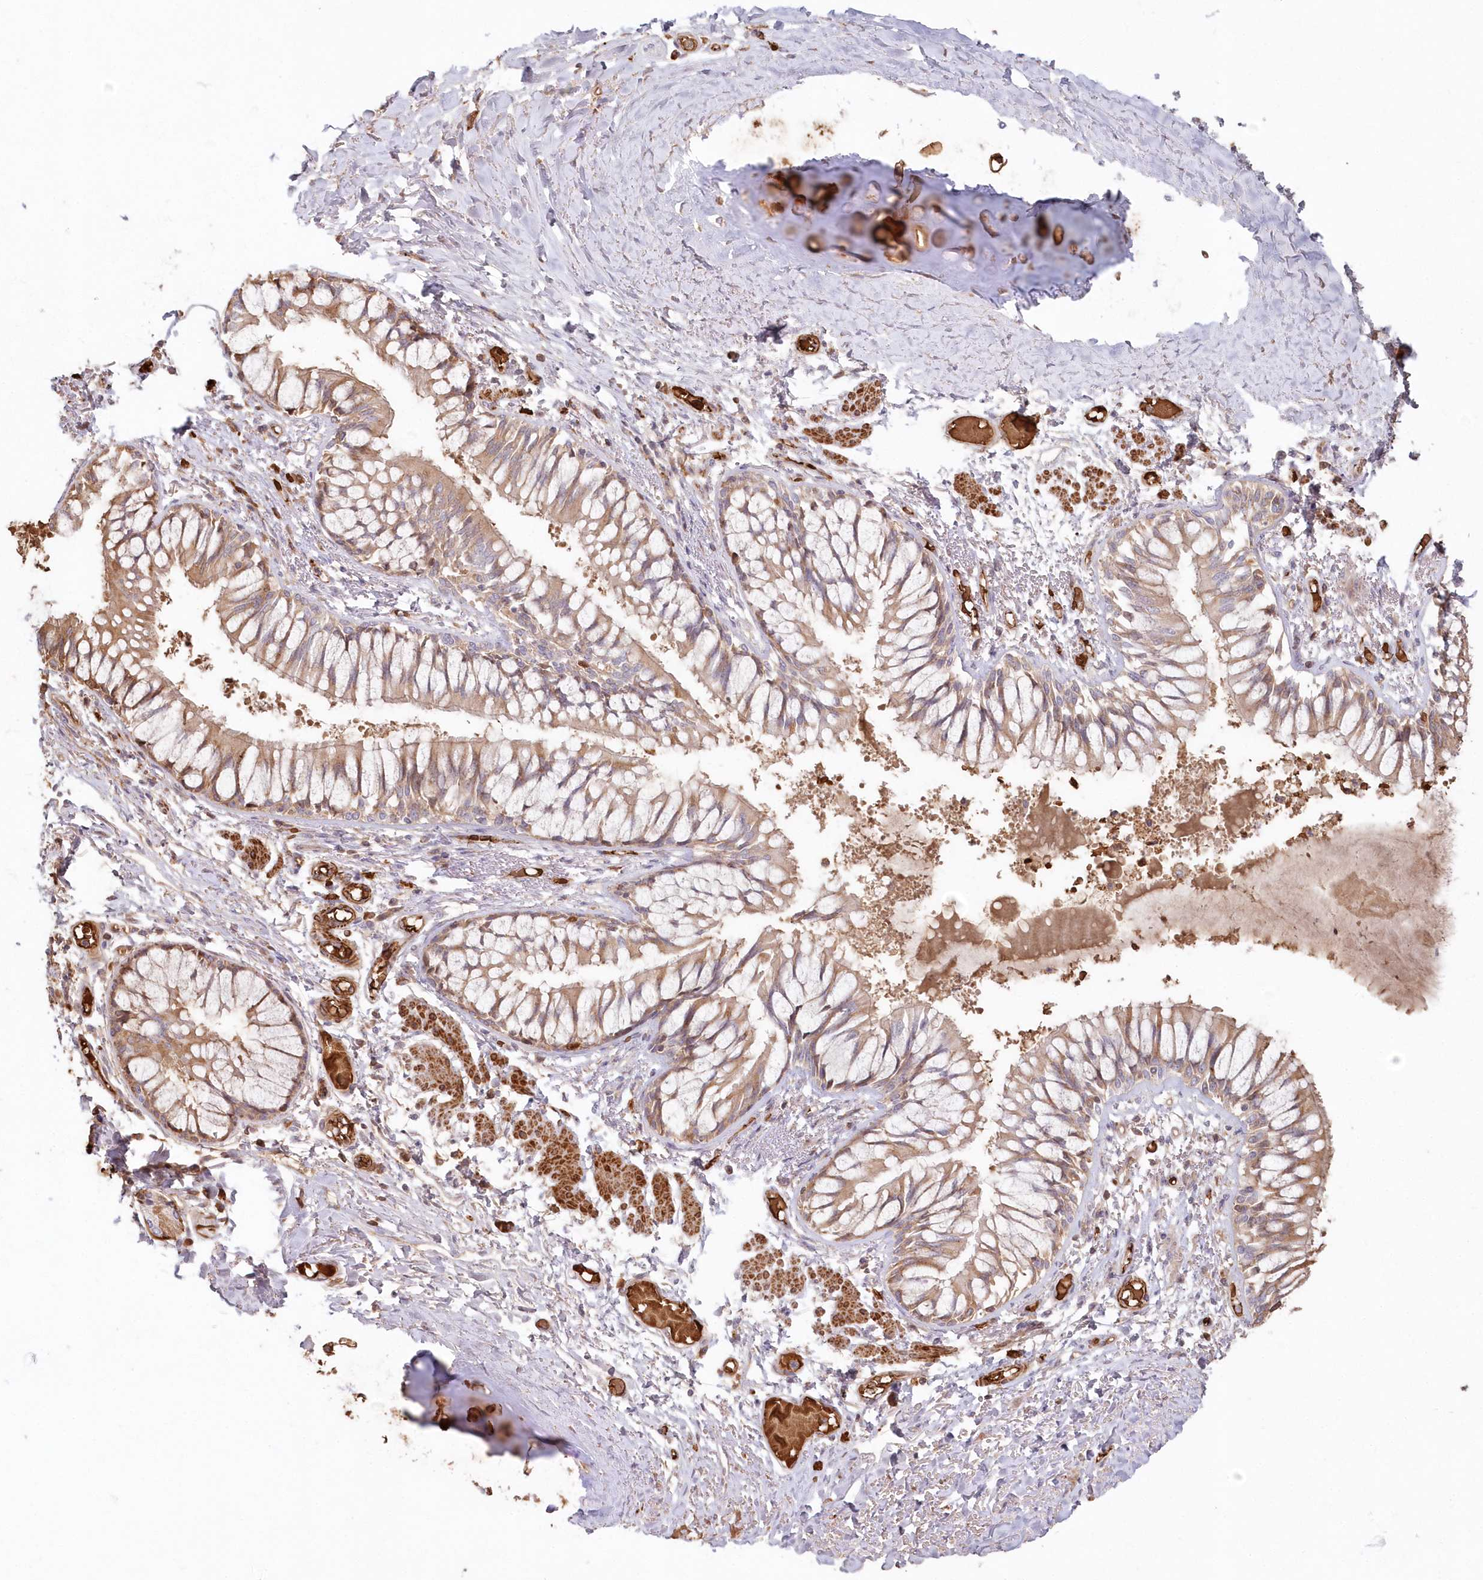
{"staining": {"intensity": "weak", "quantity": ">75%", "location": "cytoplasmic/membranous"}, "tissue": "bronchus", "cell_type": "Respiratory epithelial cells", "image_type": "normal", "snomed": [{"axis": "morphology", "description": "Normal tissue, NOS"}, {"axis": "topography", "description": "Cartilage tissue"}, {"axis": "topography", "description": "Bronchus"}, {"axis": "topography", "description": "Lung"}], "caption": "IHC of unremarkable human bronchus exhibits low levels of weak cytoplasmic/membranous positivity in about >75% of respiratory epithelial cells. (Brightfield microscopy of DAB IHC at high magnification).", "gene": "SERINC1", "patient": {"sex": "male", "age": 64}}